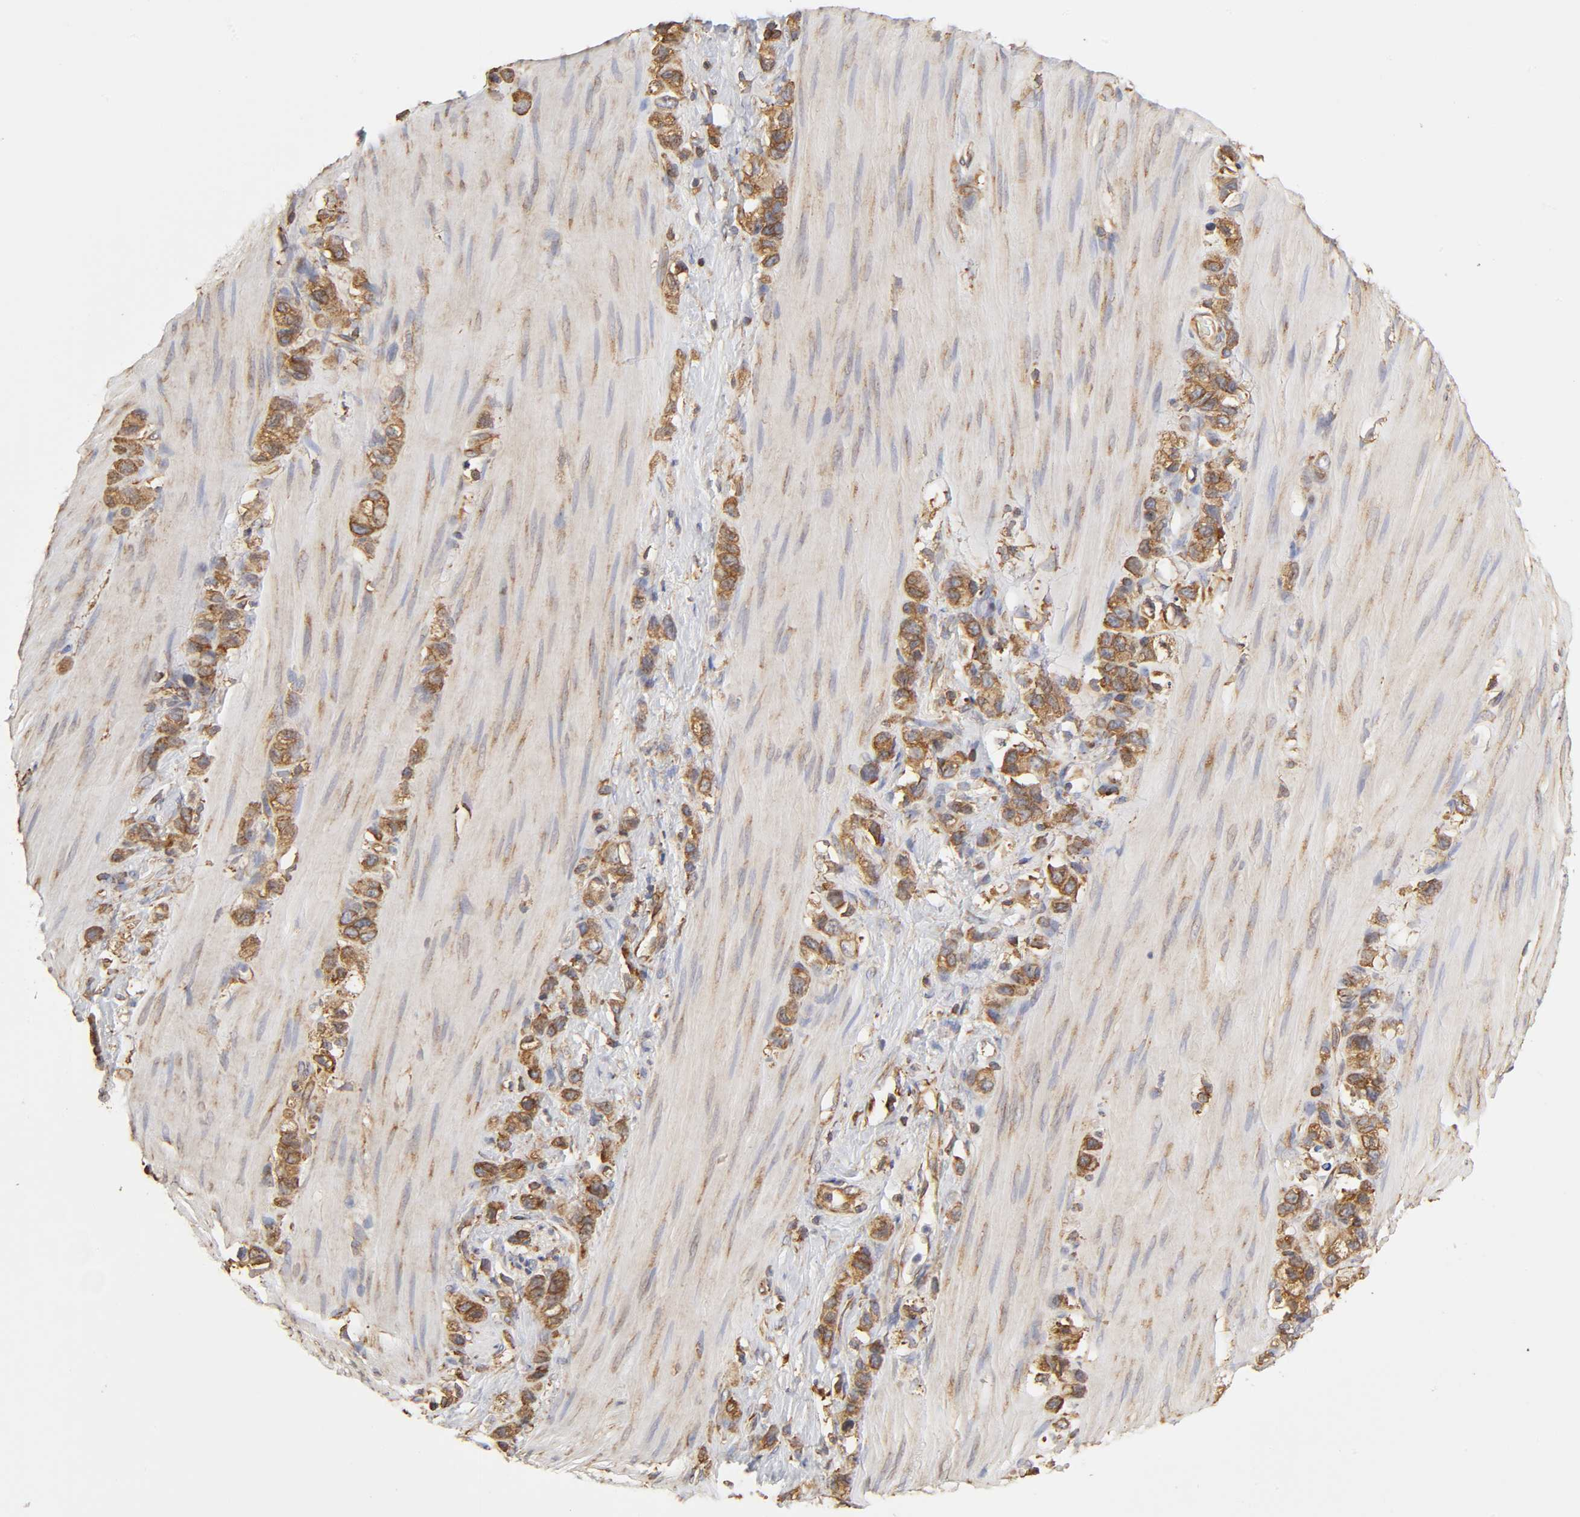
{"staining": {"intensity": "strong", "quantity": ">75%", "location": "cytoplasmic/membranous"}, "tissue": "stomach cancer", "cell_type": "Tumor cells", "image_type": "cancer", "snomed": [{"axis": "morphology", "description": "Normal tissue, NOS"}, {"axis": "morphology", "description": "Adenocarcinoma, NOS"}, {"axis": "morphology", "description": "Adenocarcinoma, High grade"}, {"axis": "topography", "description": "Stomach, upper"}, {"axis": "topography", "description": "Stomach"}], "caption": "Protein staining of stomach cancer (adenocarcinoma) tissue shows strong cytoplasmic/membranous staining in approximately >75% of tumor cells. Using DAB (3,3'-diaminobenzidine) (brown) and hematoxylin (blue) stains, captured at high magnification using brightfield microscopy.", "gene": "RPL14", "patient": {"sex": "female", "age": 65}}